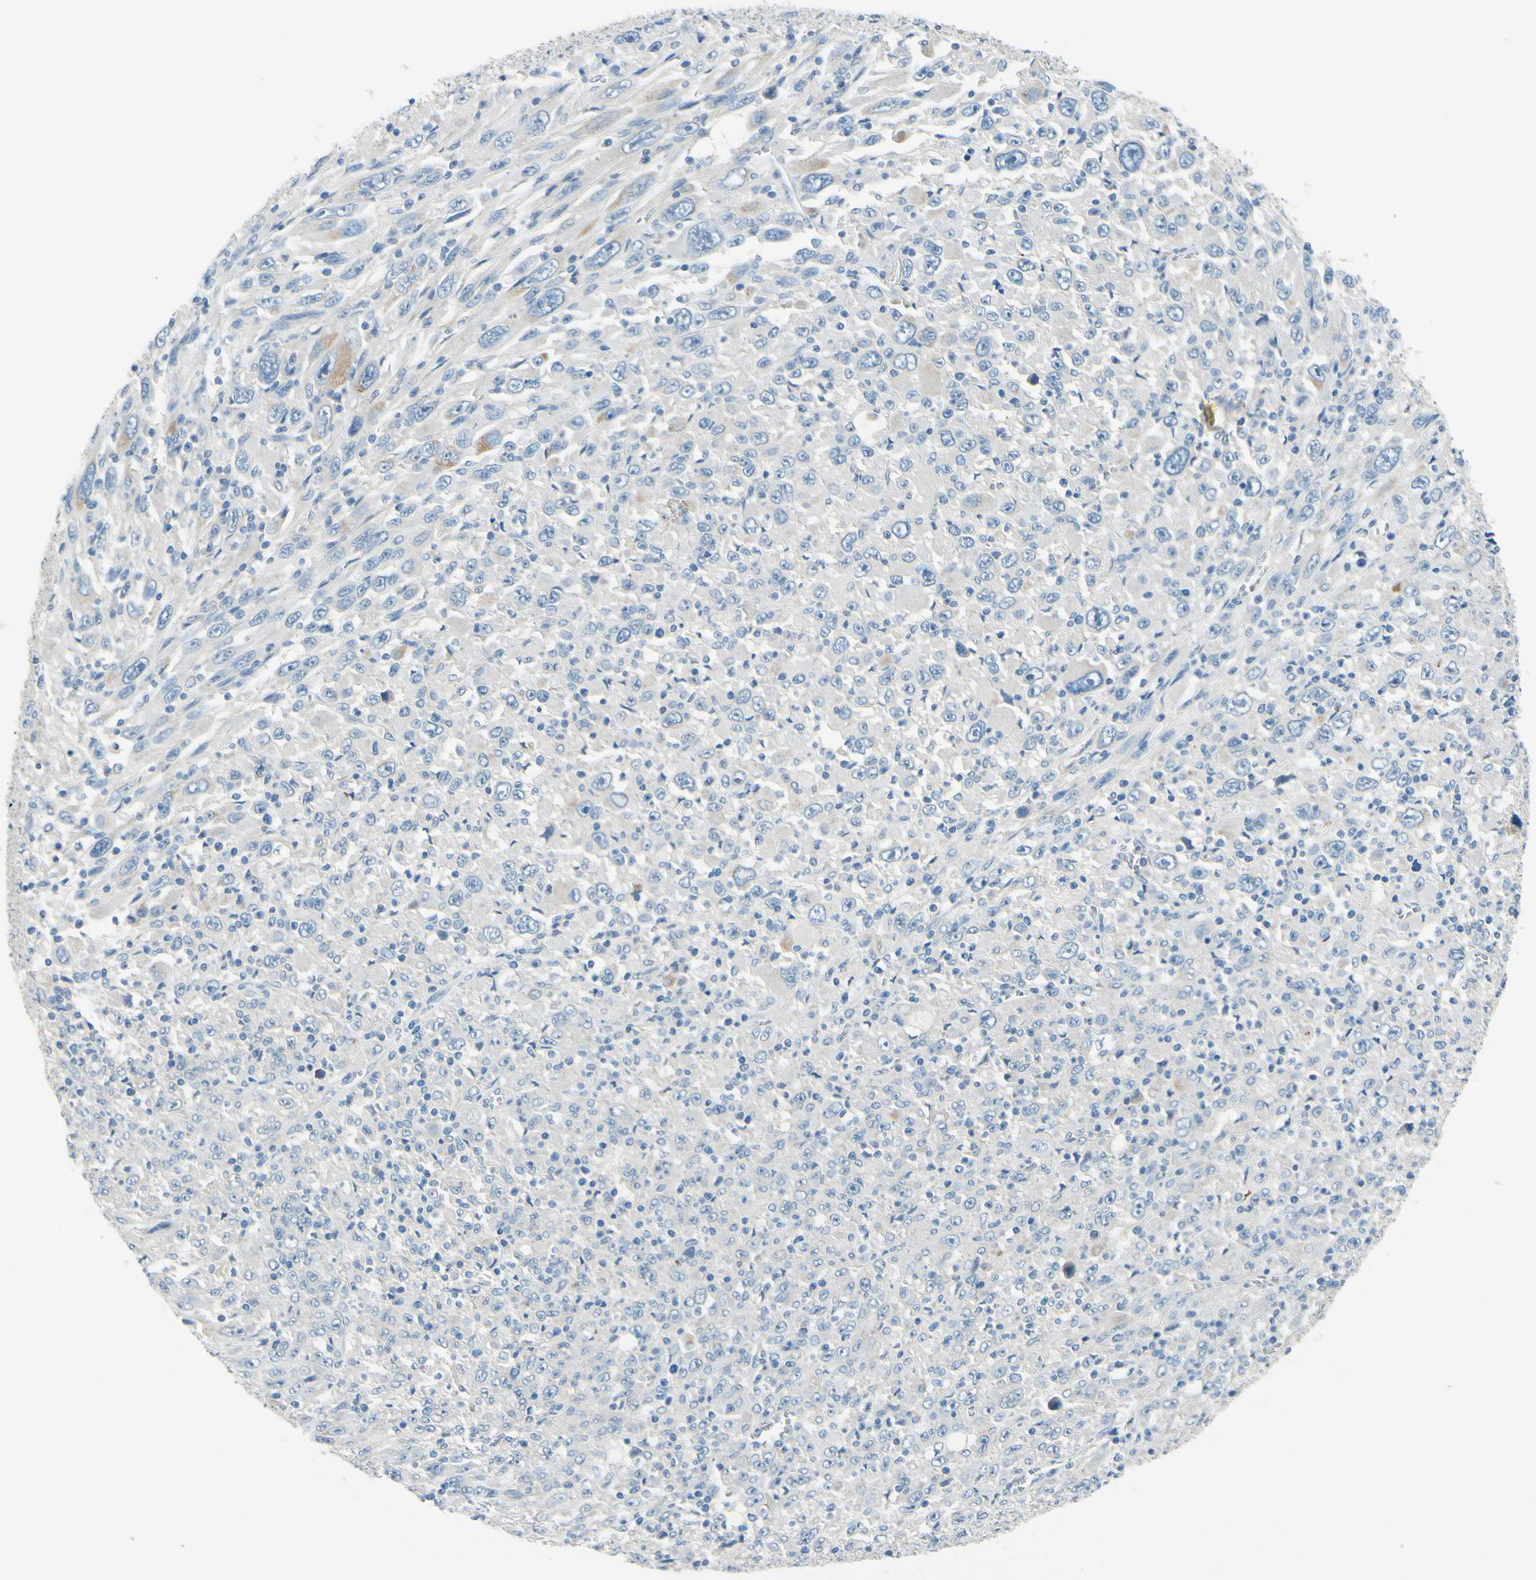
{"staining": {"intensity": "weak", "quantity": "<25%", "location": "cytoplasmic/membranous"}, "tissue": "melanoma", "cell_type": "Tumor cells", "image_type": "cancer", "snomed": [{"axis": "morphology", "description": "Malignant melanoma, Metastatic site"}, {"axis": "topography", "description": "Skin"}], "caption": "Immunohistochemistry photomicrograph of human melanoma stained for a protein (brown), which shows no expression in tumor cells.", "gene": "CDH10", "patient": {"sex": "female", "age": 56}}